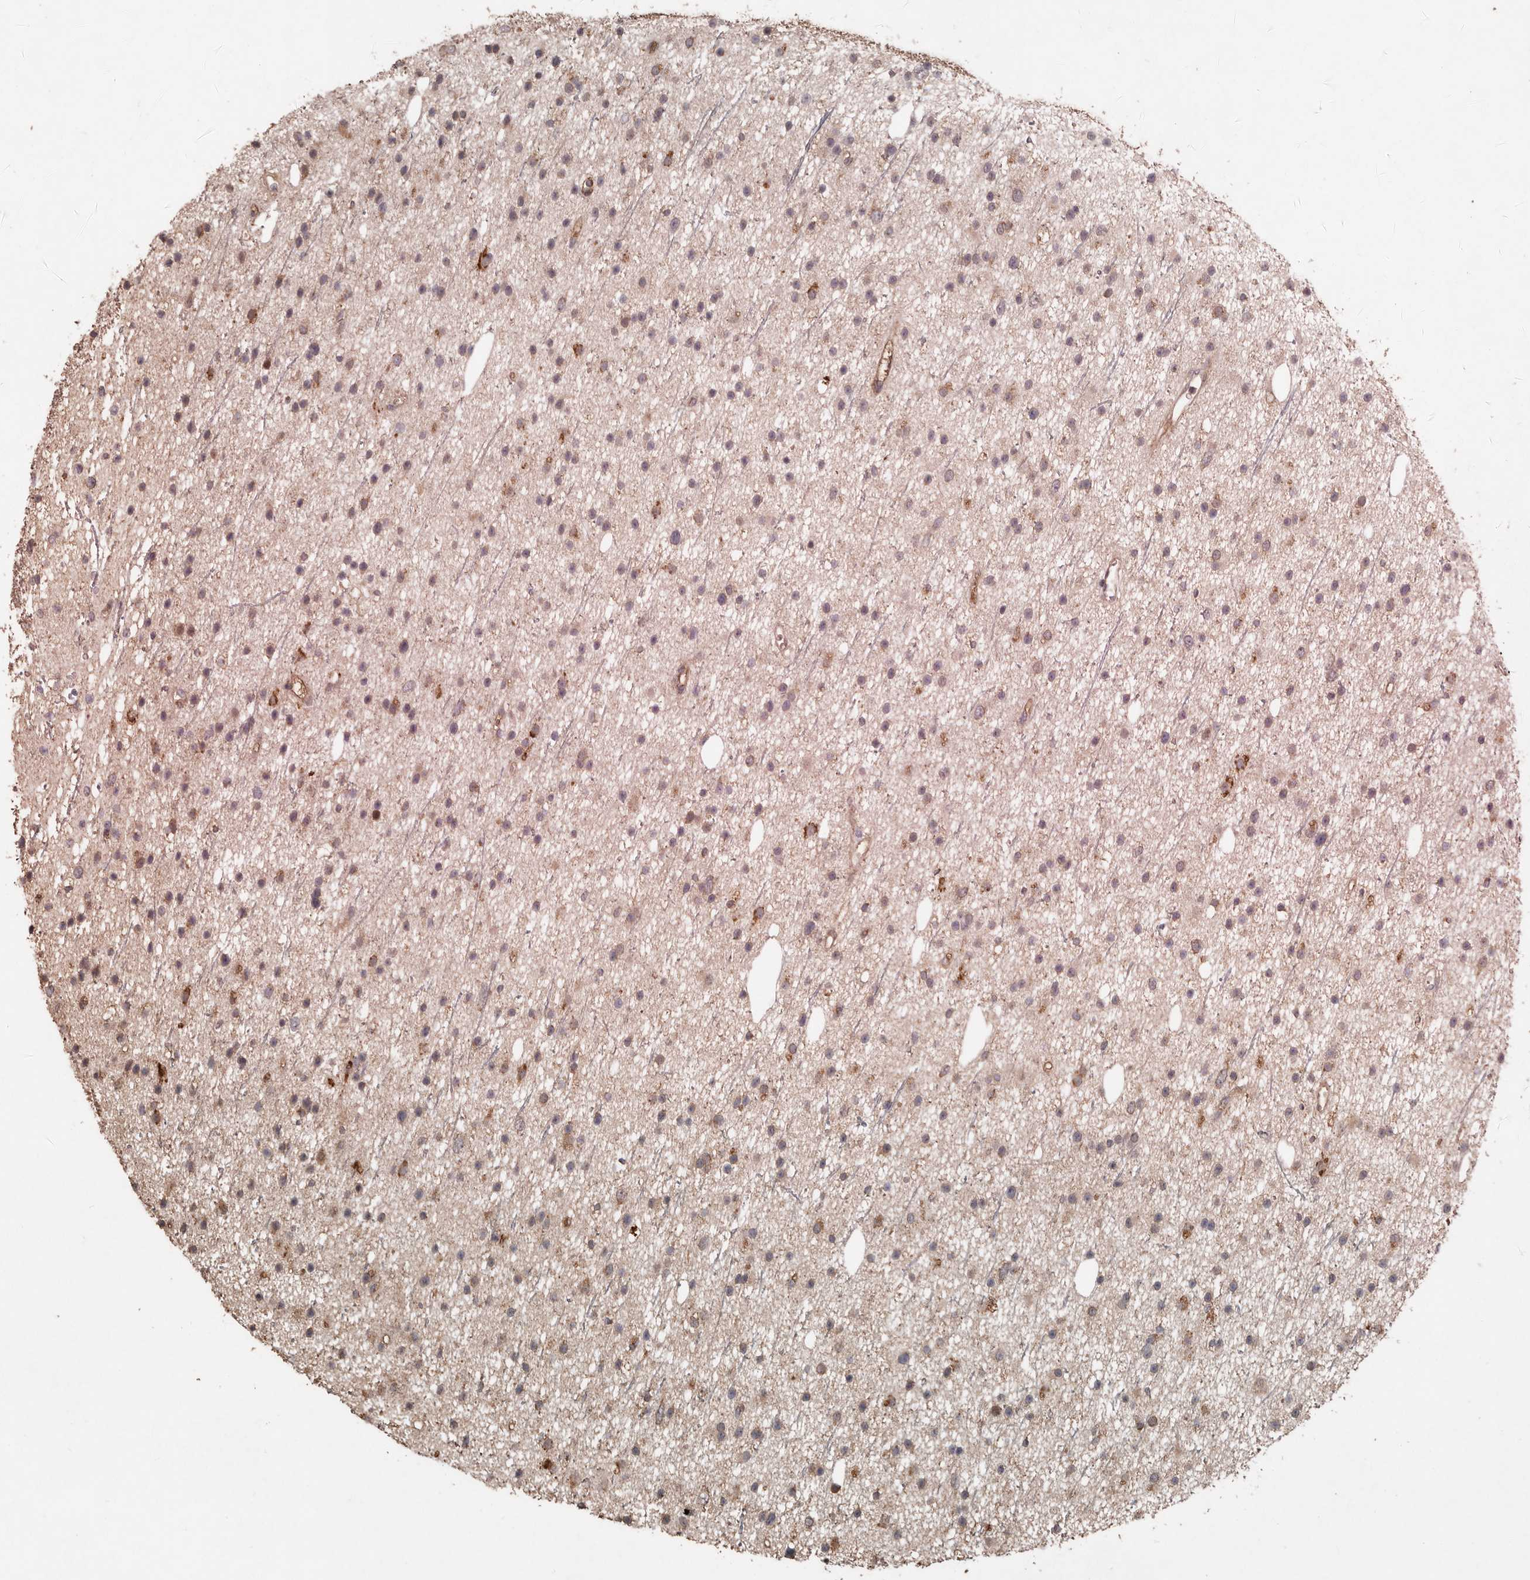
{"staining": {"intensity": "weak", "quantity": ">75%", "location": "cytoplasmic/membranous"}, "tissue": "glioma", "cell_type": "Tumor cells", "image_type": "cancer", "snomed": [{"axis": "morphology", "description": "Glioma, malignant, Low grade"}, {"axis": "topography", "description": "Cerebral cortex"}], "caption": "This histopathology image reveals glioma stained with immunohistochemistry to label a protein in brown. The cytoplasmic/membranous of tumor cells show weak positivity for the protein. Nuclei are counter-stained blue.", "gene": "RANBP17", "patient": {"sex": "female", "age": 39}}